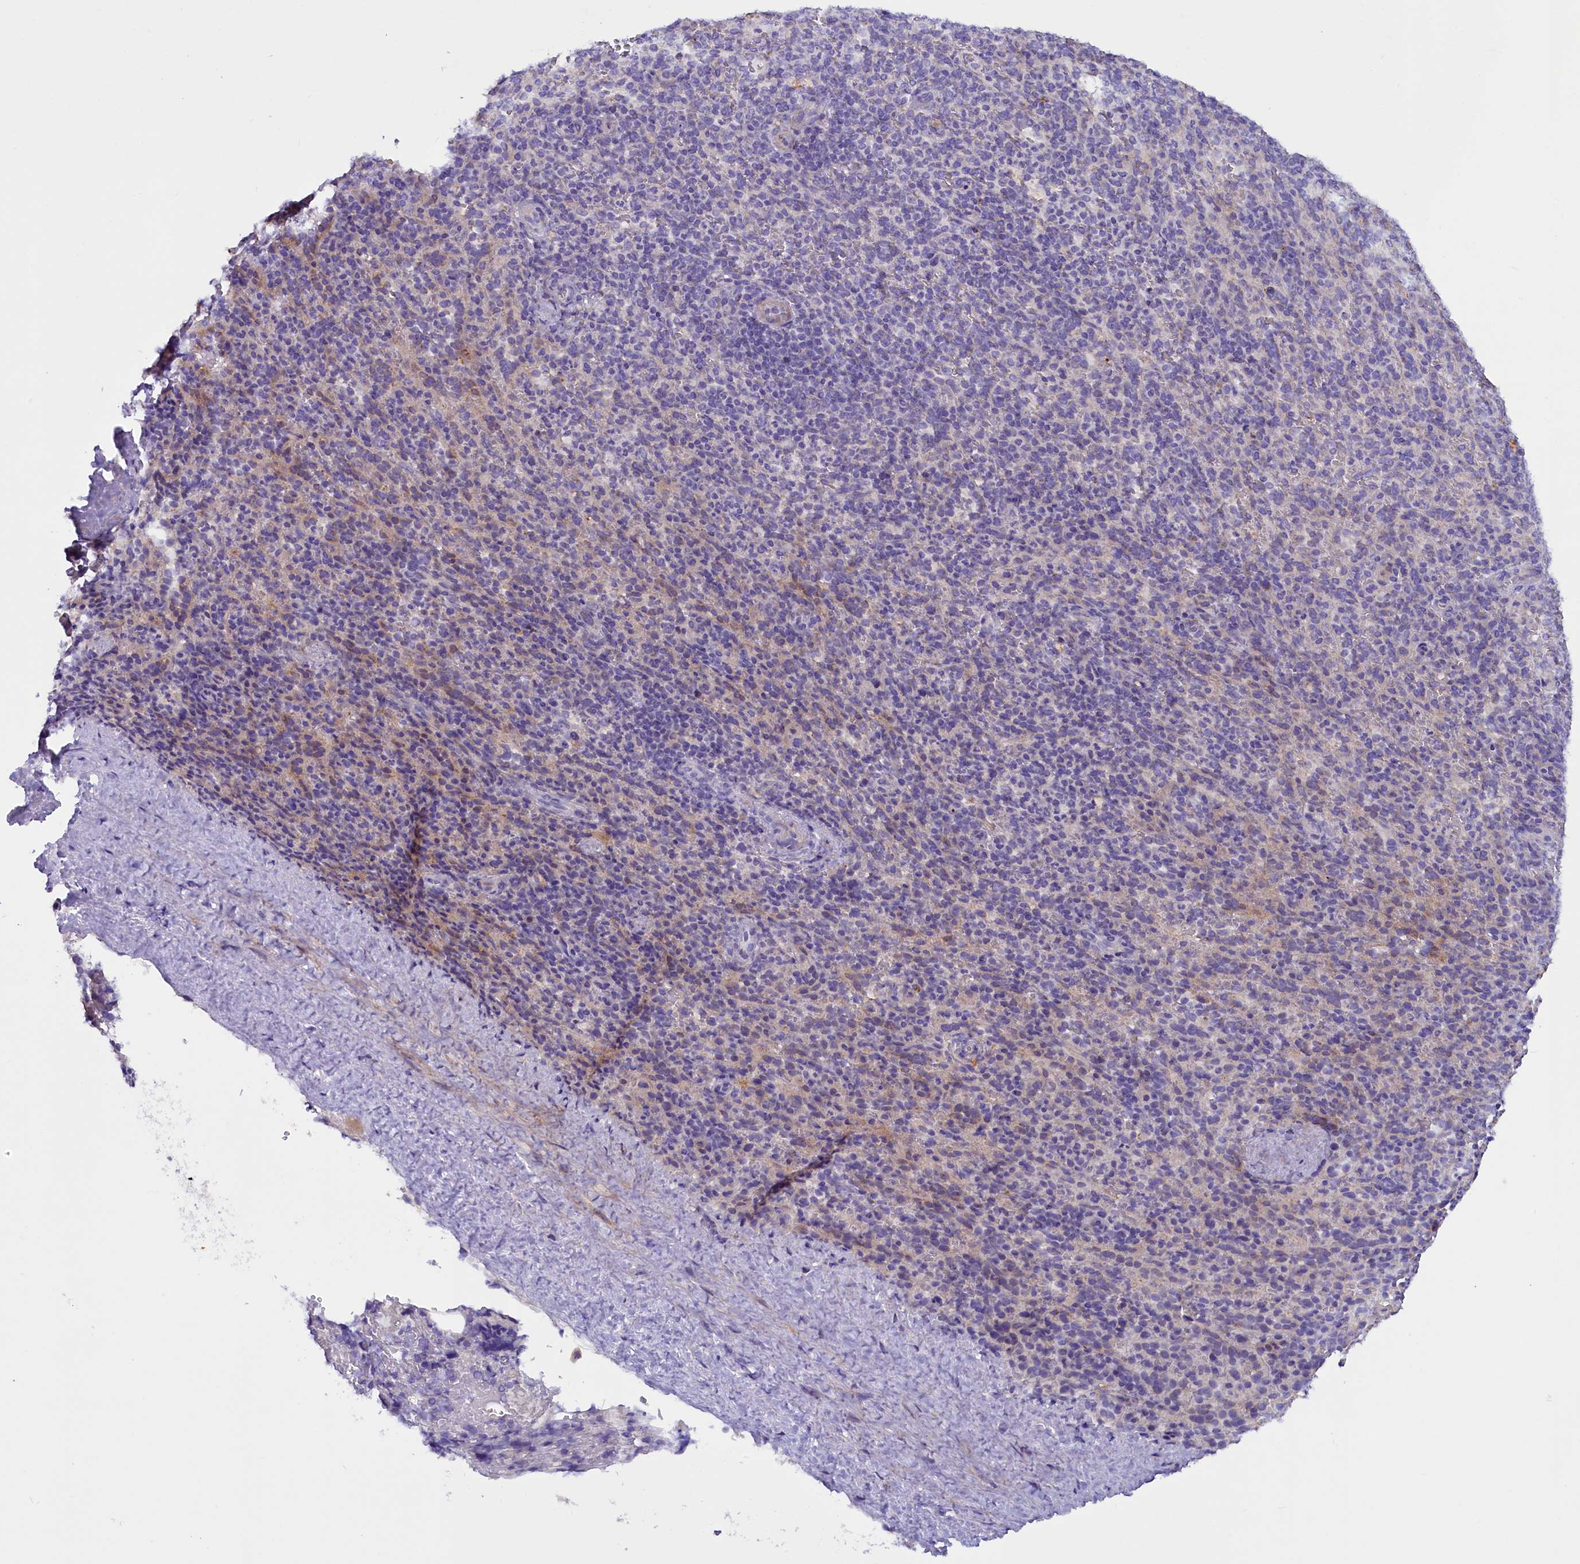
{"staining": {"intensity": "negative", "quantity": "none", "location": "none"}, "tissue": "spleen", "cell_type": "Cells in red pulp", "image_type": "normal", "snomed": [{"axis": "morphology", "description": "Normal tissue, NOS"}, {"axis": "topography", "description": "Spleen"}], "caption": "High magnification brightfield microscopy of normal spleen stained with DAB (brown) and counterstained with hematoxylin (blue): cells in red pulp show no significant expression. (DAB (3,3'-diaminobenzidine) immunohistochemistry (IHC), high magnification).", "gene": "RTTN", "patient": {"sex": "female", "age": 21}}